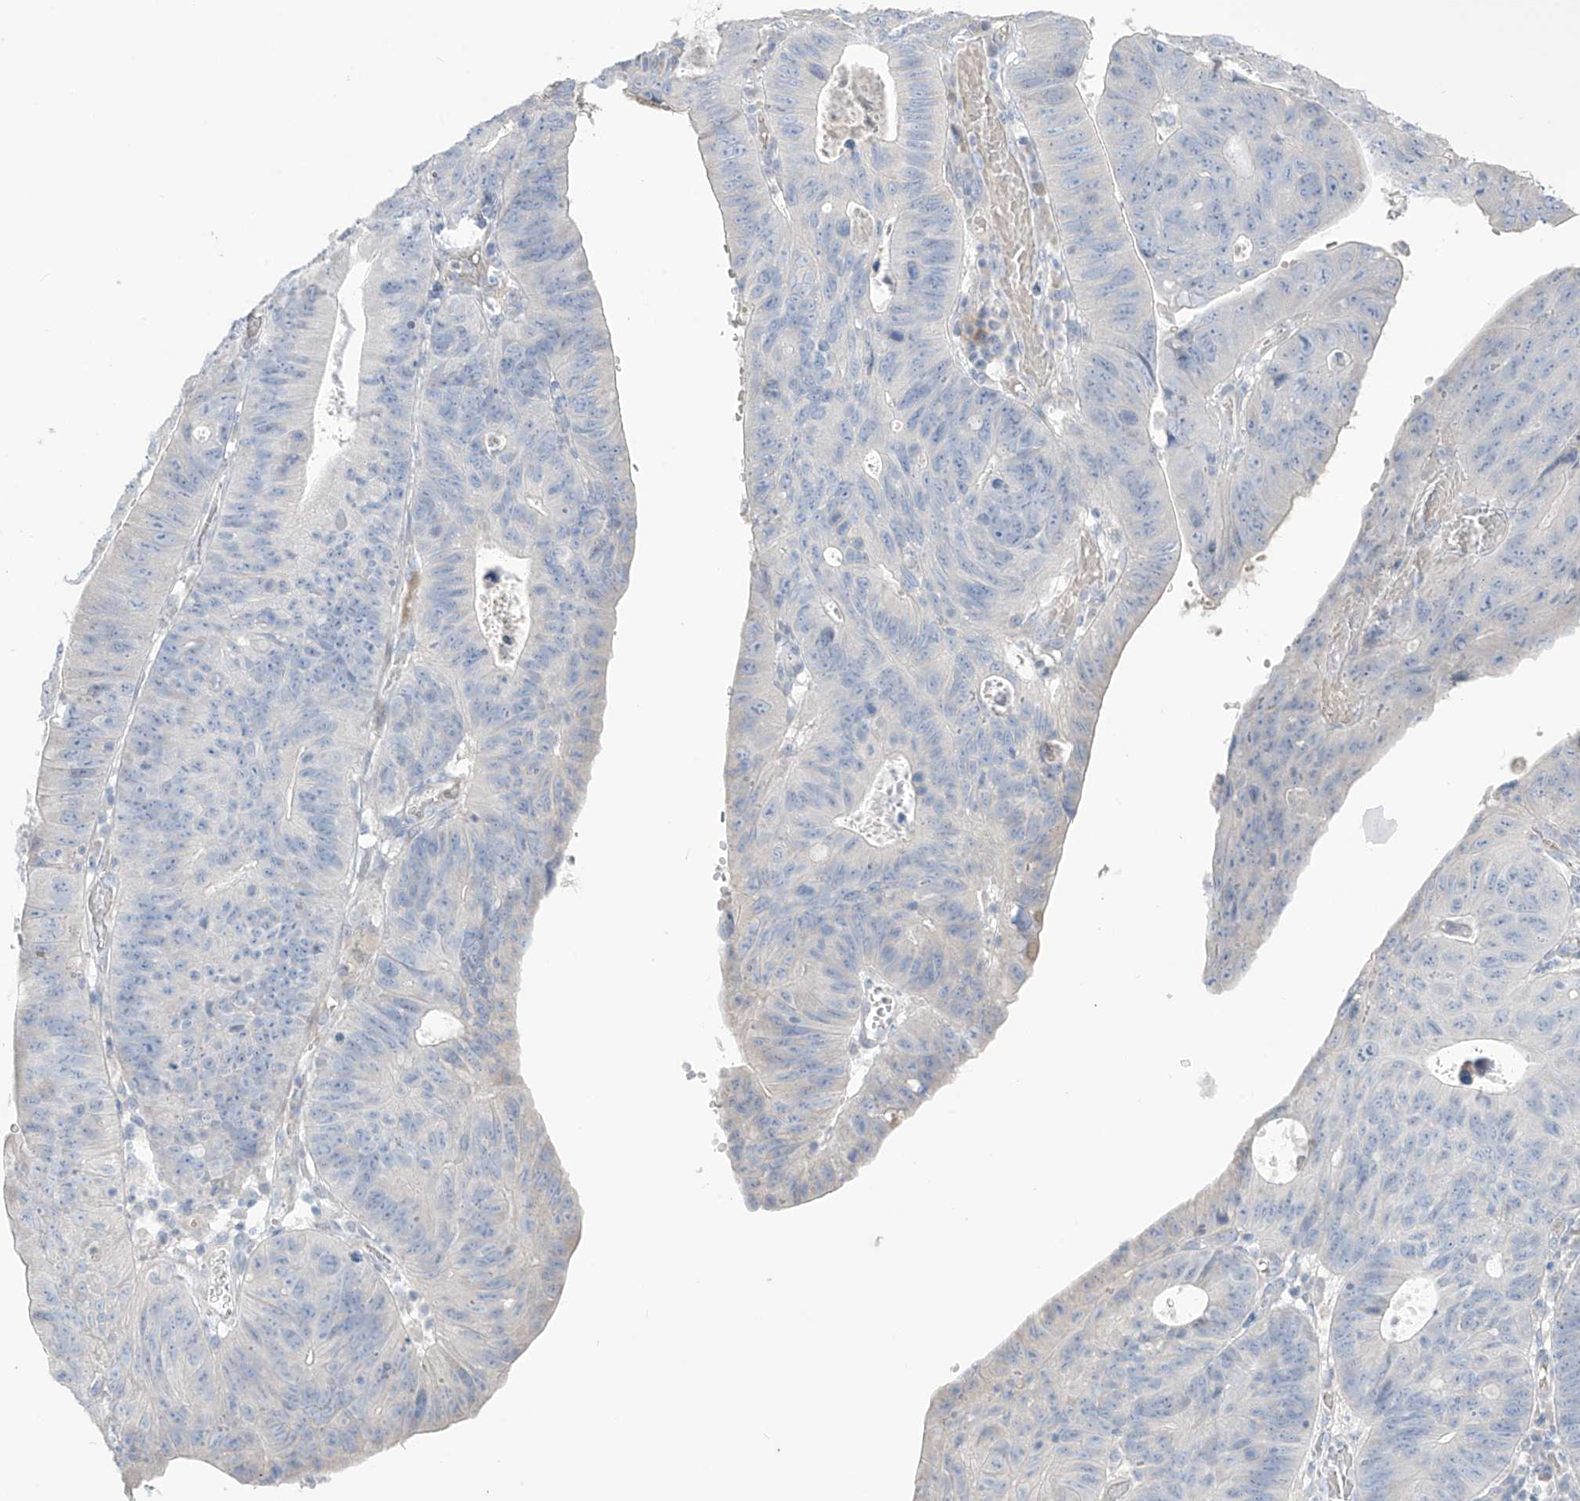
{"staining": {"intensity": "negative", "quantity": "none", "location": "none"}, "tissue": "stomach cancer", "cell_type": "Tumor cells", "image_type": "cancer", "snomed": [{"axis": "morphology", "description": "Adenocarcinoma, NOS"}, {"axis": "topography", "description": "Stomach"}], "caption": "Photomicrograph shows no protein positivity in tumor cells of stomach cancer tissue.", "gene": "ASPRV1", "patient": {"sex": "male", "age": 59}}